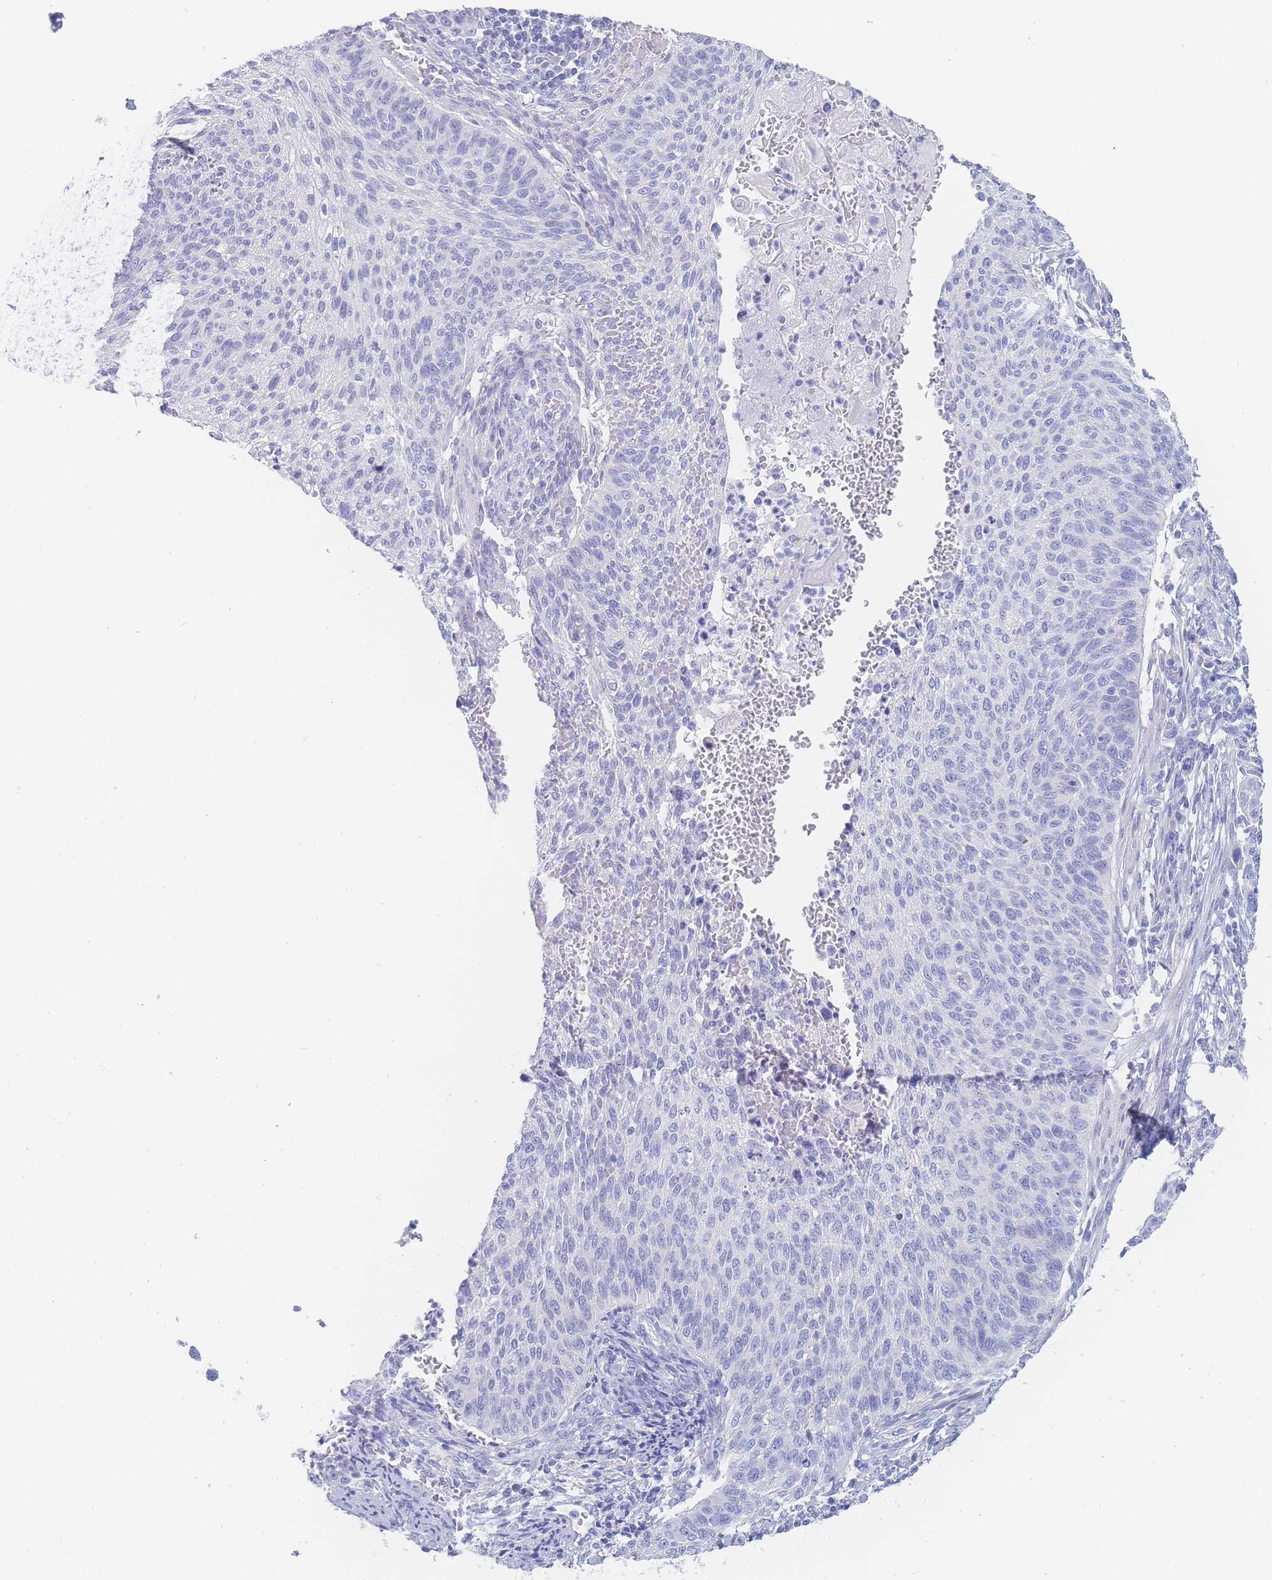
{"staining": {"intensity": "negative", "quantity": "none", "location": "none"}, "tissue": "cervical cancer", "cell_type": "Tumor cells", "image_type": "cancer", "snomed": [{"axis": "morphology", "description": "Squamous cell carcinoma, NOS"}, {"axis": "topography", "description": "Cervix"}], "caption": "DAB immunohistochemical staining of human cervical cancer shows no significant expression in tumor cells.", "gene": "LZTFL1", "patient": {"sex": "female", "age": 70}}